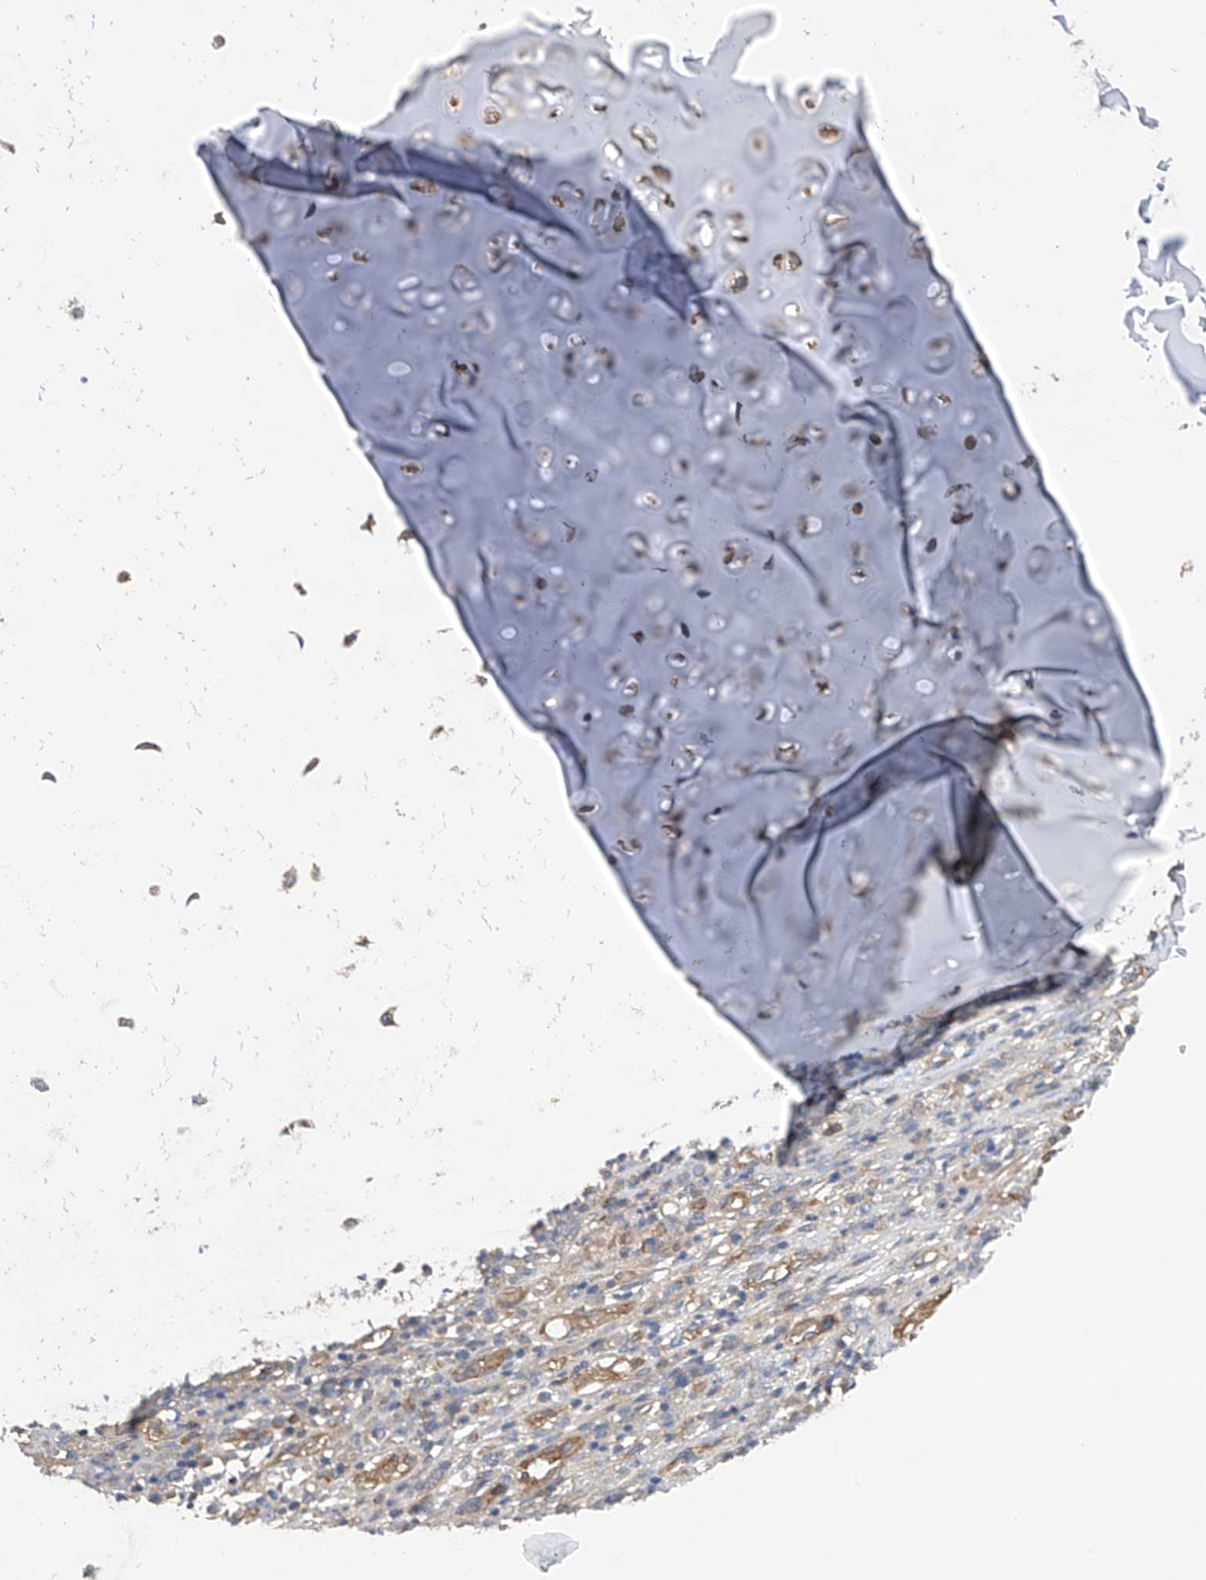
{"staining": {"intensity": "weak", "quantity": ">75%", "location": "cytoplasmic/membranous"}, "tissue": "adipose tissue", "cell_type": "Adipocytes", "image_type": "normal", "snomed": [{"axis": "morphology", "description": "Normal tissue, NOS"}, {"axis": "morphology", "description": "Basal cell carcinoma"}, {"axis": "topography", "description": "Cartilage tissue"}, {"axis": "topography", "description": "Nasopharynx"}, {"axis": "topography", "description": "Oral tissue"}], "caption": "IHC histopathology image of unremarkable human adipose tissue stained for a protein (brown), which demonstrates low levels of weak cytoplasmic/membranous positivity in about >75% of adipocytes.", "gene": "PTK2", "patient": {"sex": "female", "age": 77}}